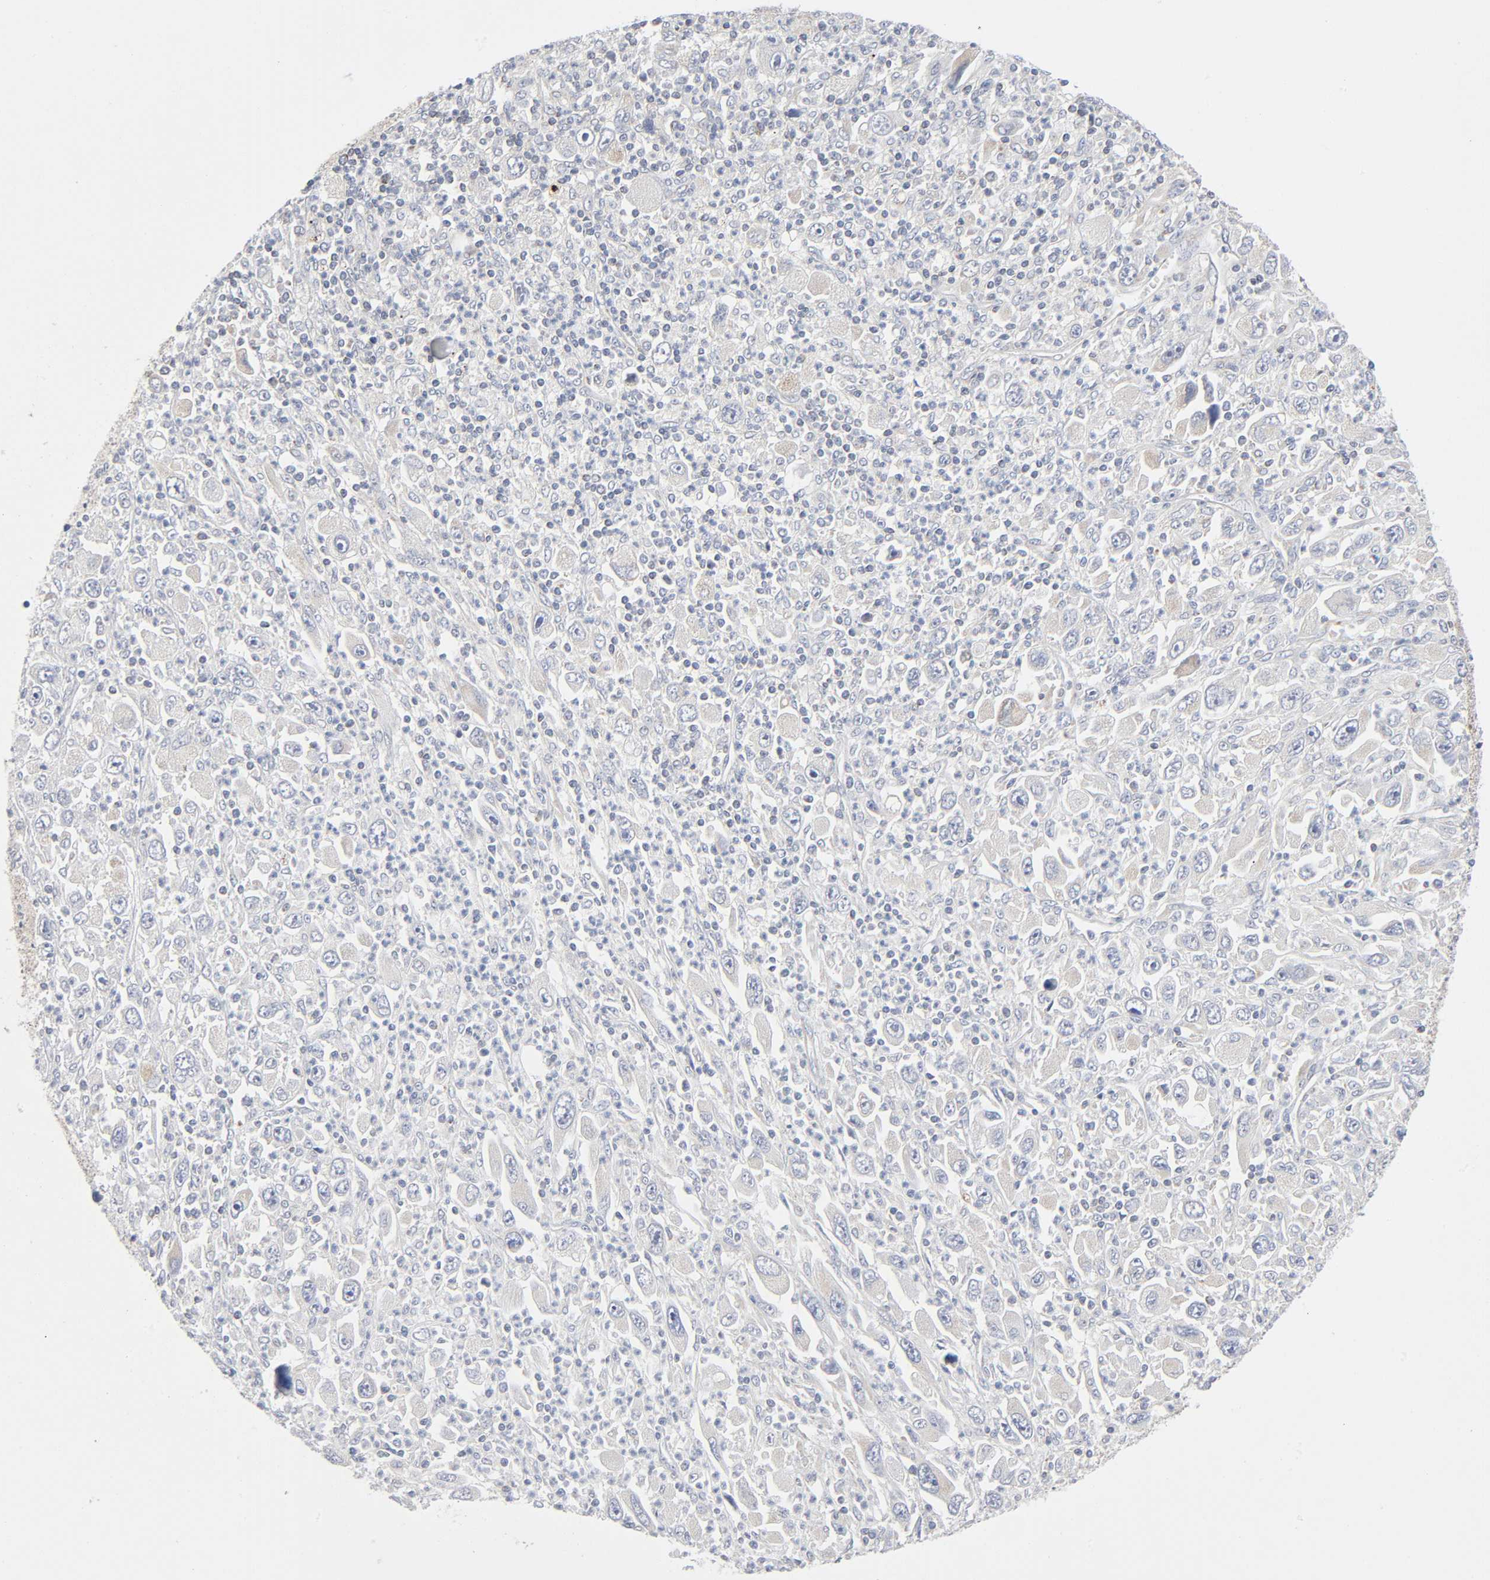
{"staining": {"intensity": "weak", "quantity": "<25%", "location": "cytoplasmic/membranous"}, "tissue": "melanoma", "cell_type": "Tumor cells", "image_type": "cancer", "snomed": [{"axis": "morphology", "description": "Malignant melanoma, Metastatic site"}, {"axis": "topography", "description": "Skin"}], "caption": "DAB immunohistochemical staining of melanoma reveals no significant positivity in tumor cells. (Stains: DAB (3,3'-diaminobenzidine) immunohistochemistry with hematoxylin counter stain, Microscopy: brightfield microscopy at high magnification).", "gene": "SYT16", "patient": {"sex": "female", "age": 56}}